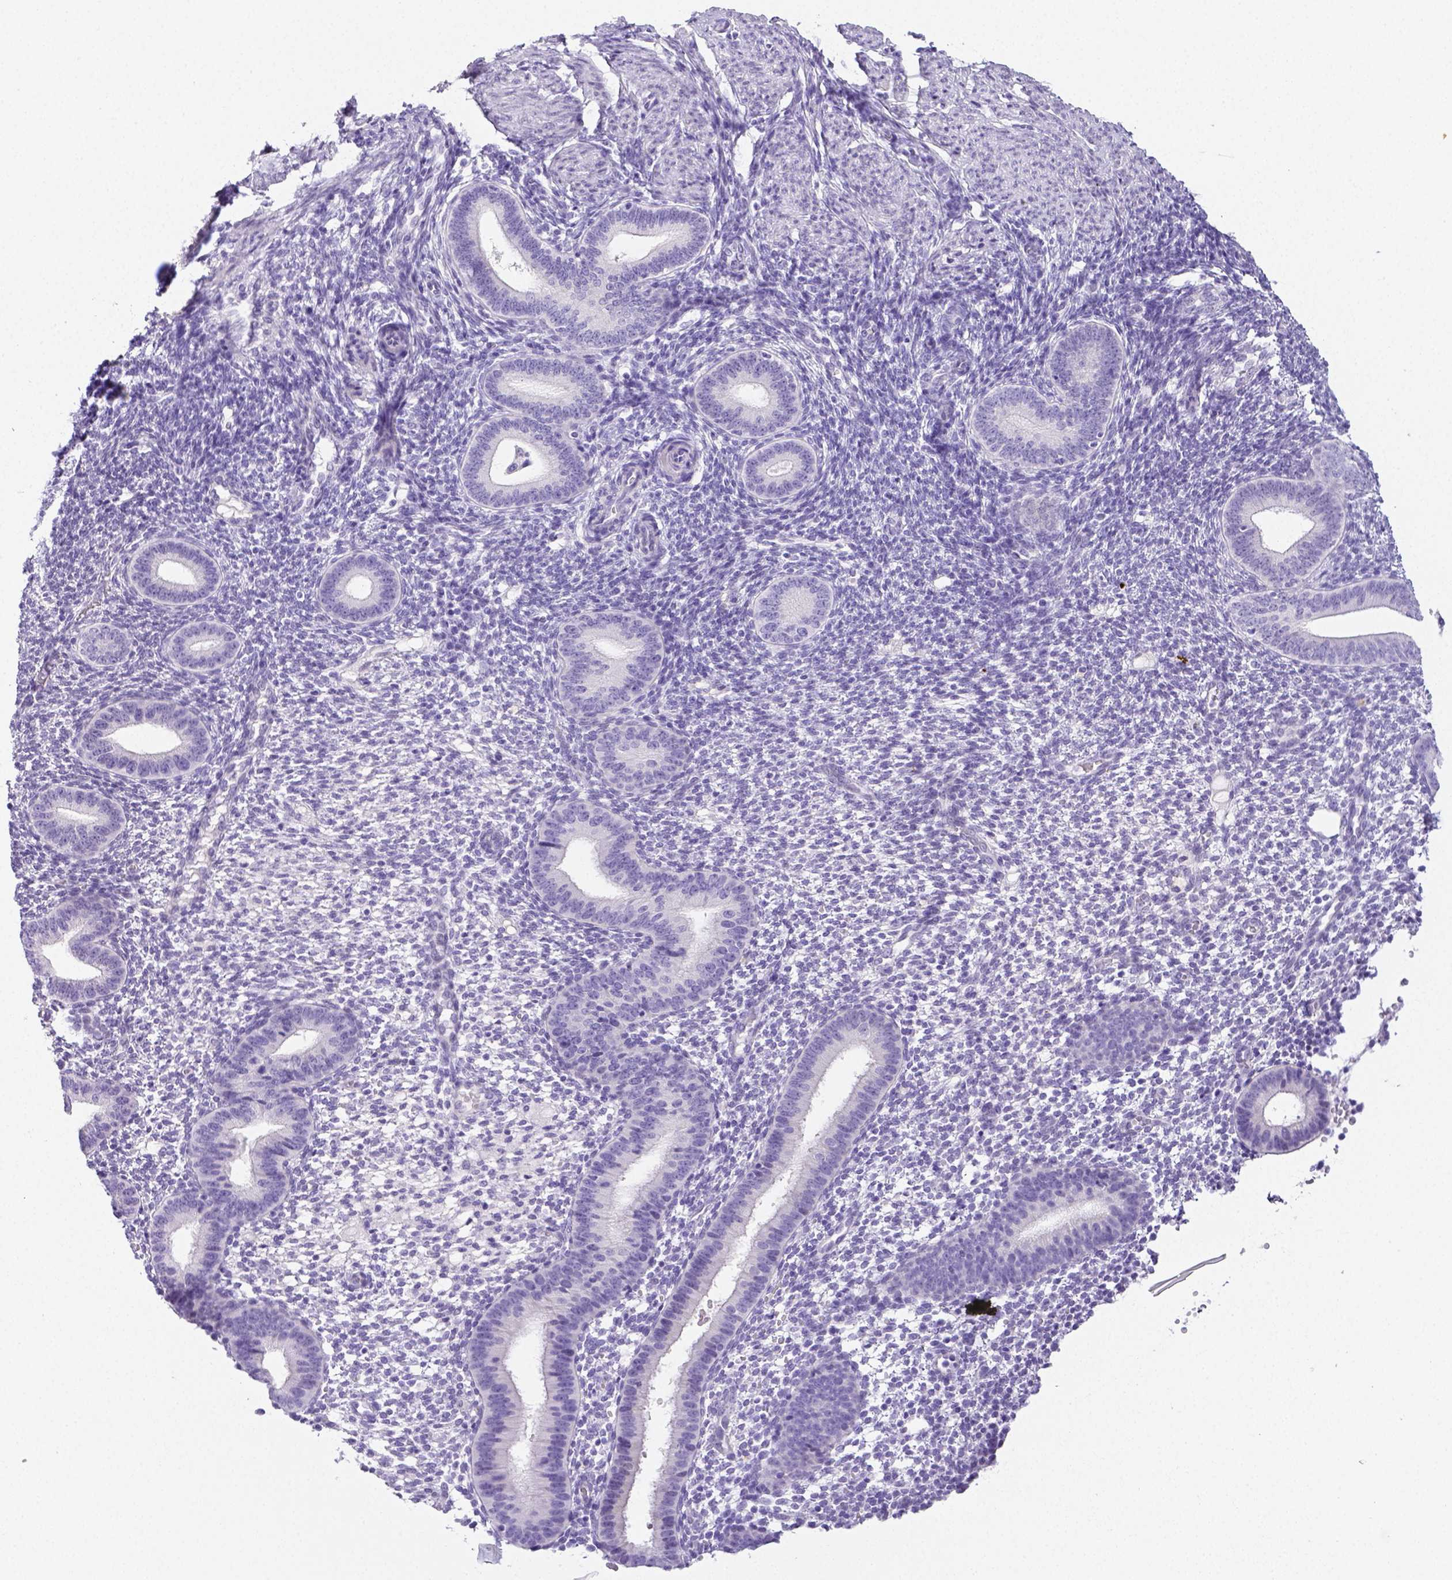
{"staining": {"intensity": "negative", "quantity": "none", "location": "none"}, "tissue": "endometrium", "cell_type": "Cells in endometrial stroma", "image_type": "normal", "snomed": [{"axis": "morphology", "description": "Normal tissue, NOS"}, {"axis": "topography", "description": "Endometrium"}], "caption": "This image is of normal endometrium stained with immunohistochemistry to label a protein in brown with the nuclei are counter-stained blue. There is no positivity in cells in endometrial stroma.", "gene": "ARHGAP36", "patient": {"sex": "female", "age": 40}}